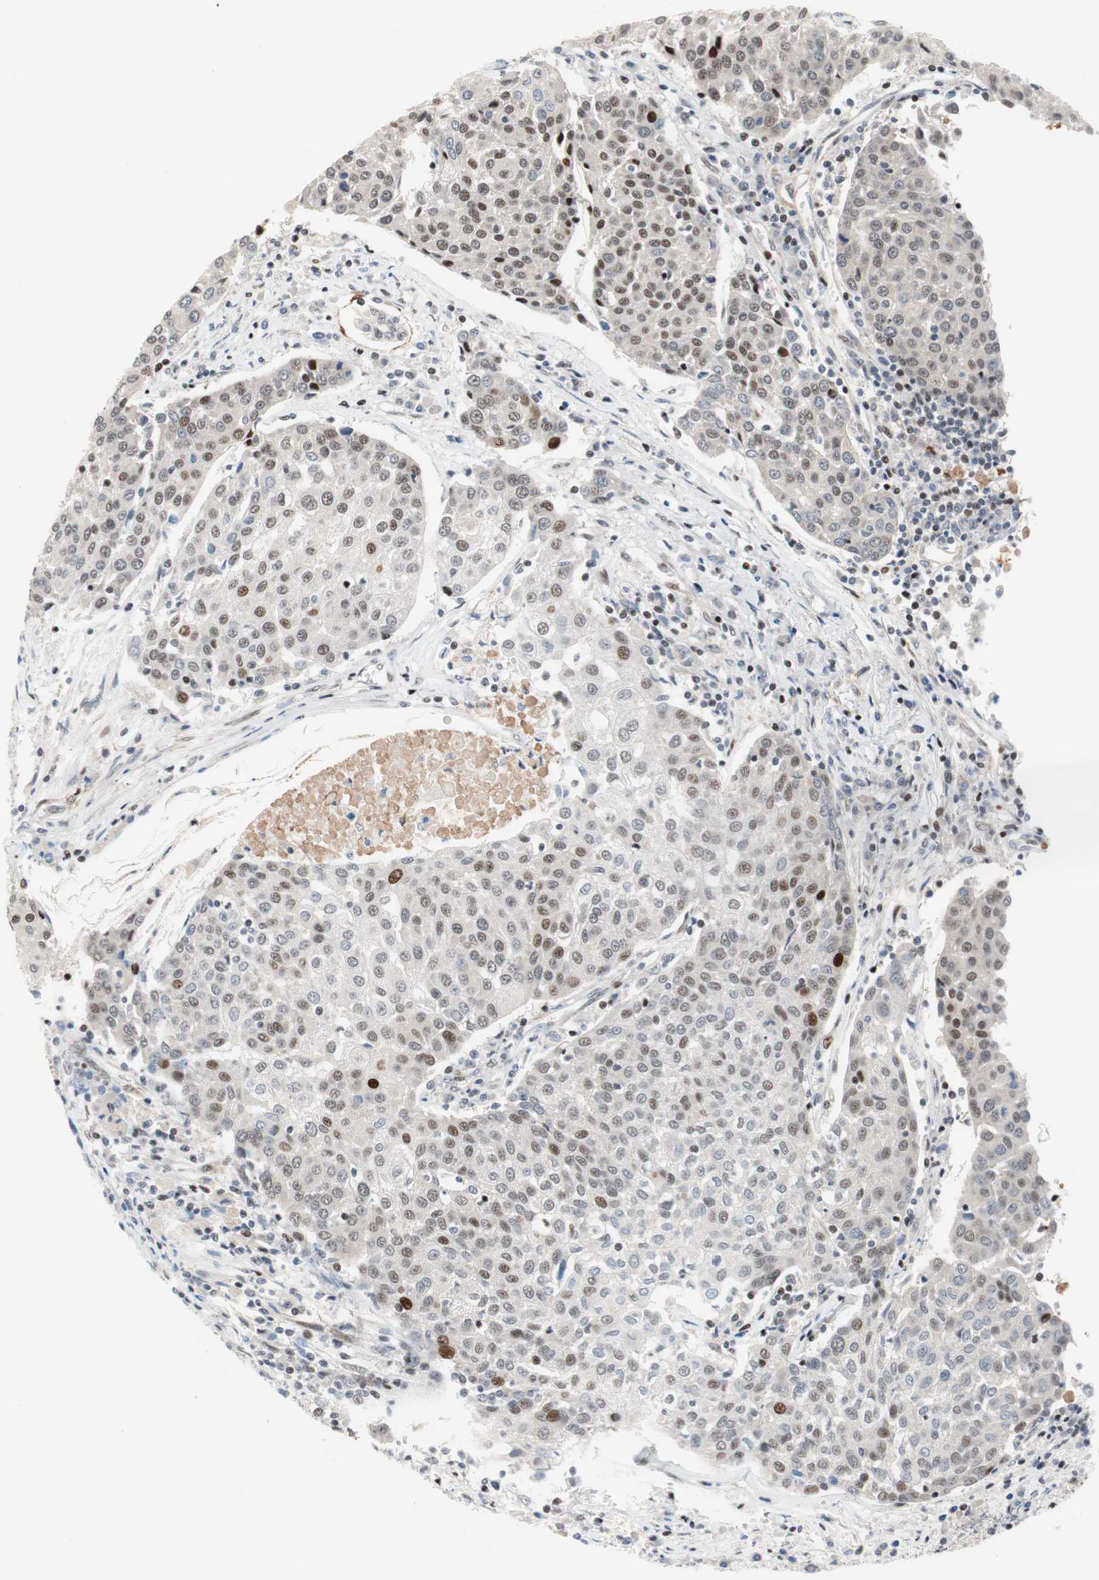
{"staining": {"intensity": "moderate", "quantity": "<25%", "location": "nuclear"}, "tissue": "urothelial cancer", "cell_type": "Tumor cells", "image_type": "cancer", "snomed": [{"axis": "morphology", "description": "Urothelial carcinoma, High grade"}, {"axis": "topography", "description": "Urinary bladder"}], "caption": "The photomicrograph reveals immunohistochemical staining of urothelial carcinoma (high-grade). There is moderate nuclear positivity is seen in approximately <25% of tumor cells.", "gene": "FBXO44", "patient": {"sex": "female", "age": 85}}